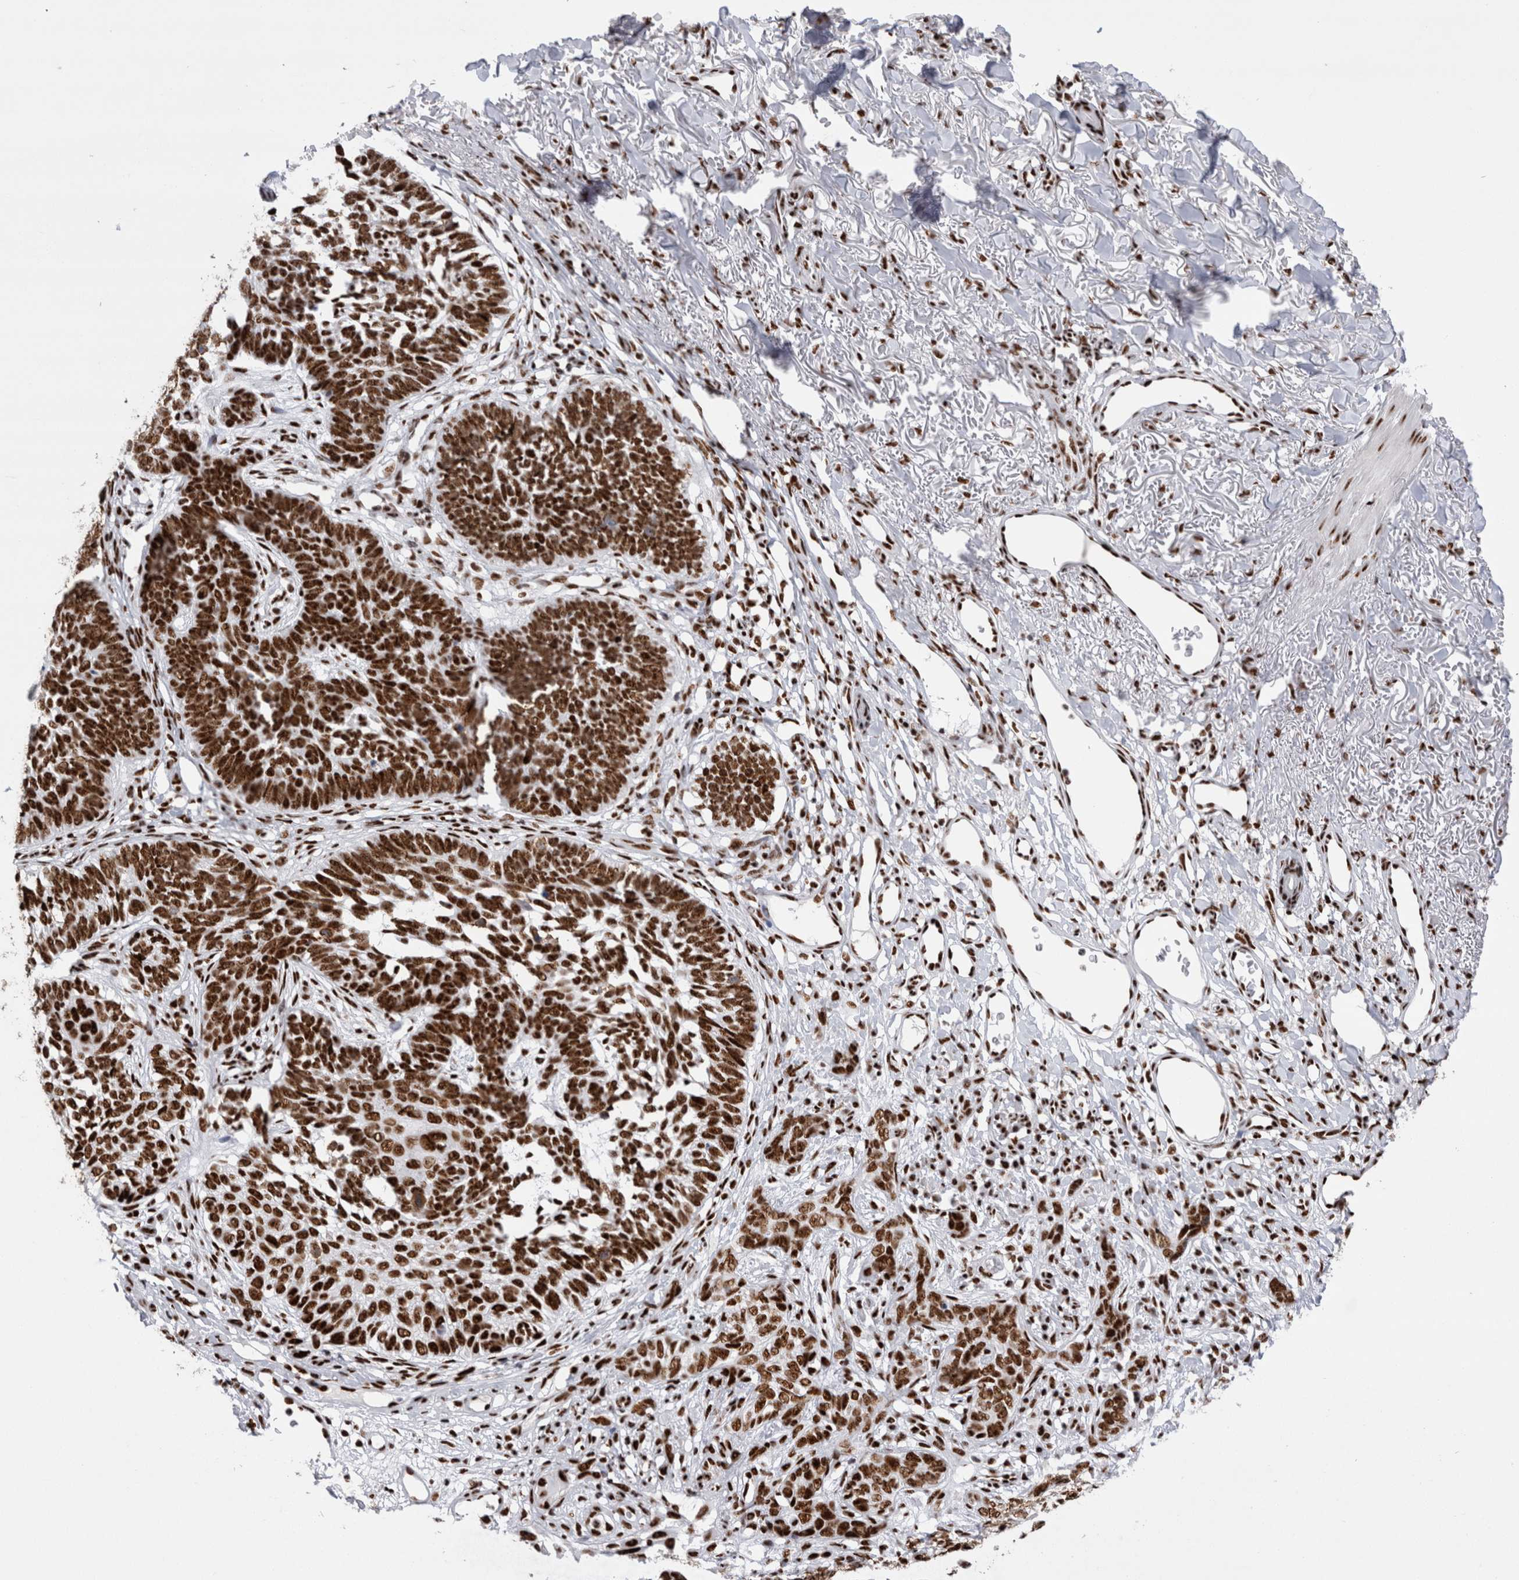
{"staining": {"intensity": "strong", "quantity": ">75%", "location": "nuclear"}, "tissue": "skin cancer", "cell_type": "Tumor cells", "image_type": "cancer", "snomed": [{"axis": "morphology", "description": "Normal tissue, NOS"}, {"axis": "morphology", "description": "Basal cell carcinoma"}, {"axis": "topography", "description": "Skin"}], "caption": "Protein expression analysis of human skin cancer (basal cell carcinoma) reveals strong nuclear expression in approximately >75% of tumor cells.", "gene": "RBM6", "patient": {"sex": "male", "age": 77}}